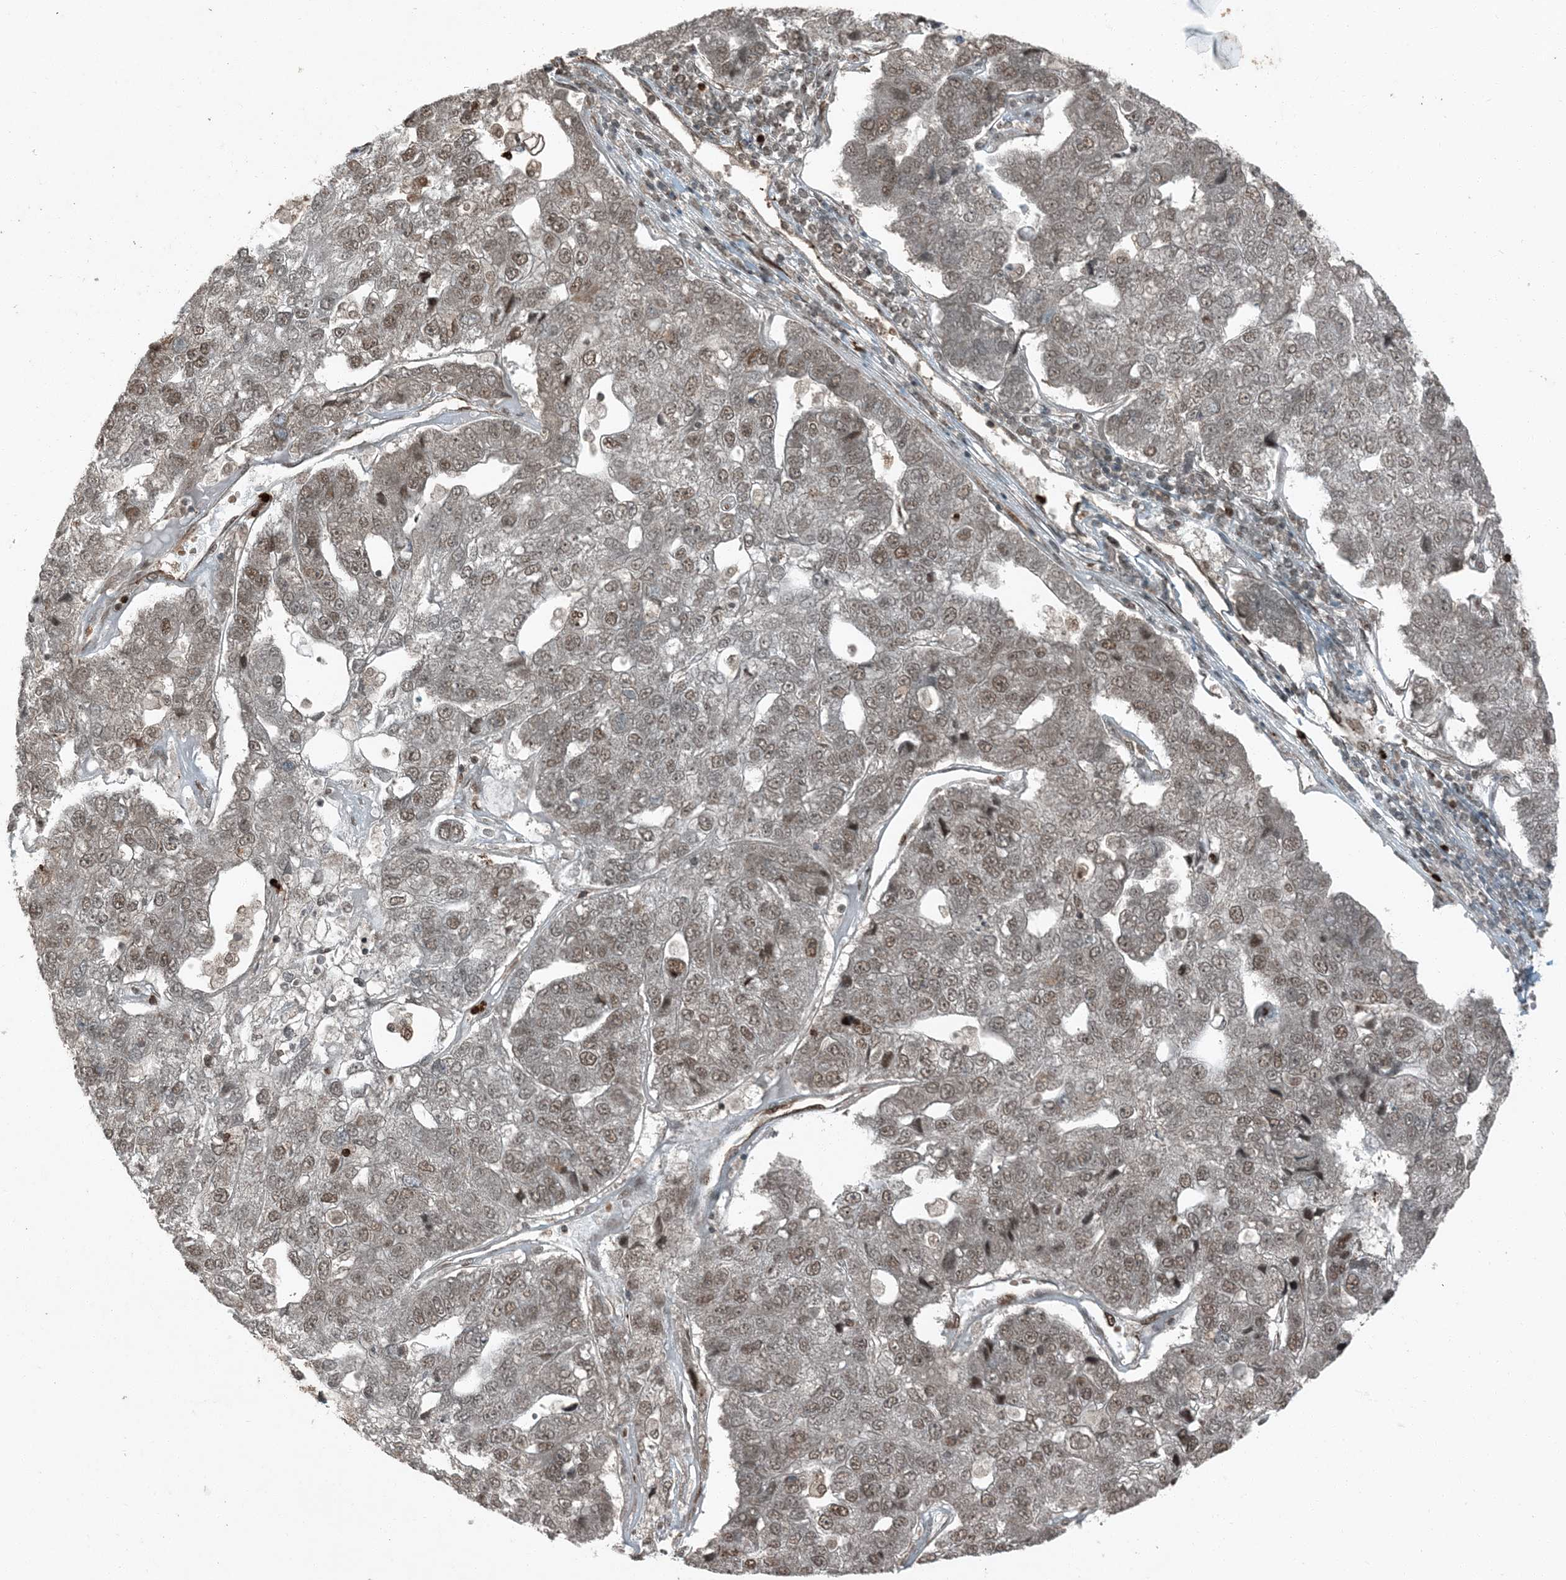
{"staining": {"intensity": "moderate", "quantity": ">75%", "location": "nuclear"}, "tissue": "pancreatic cancer", "cell_type": "Tumor cells", "image_type": "cancer", "snomed": [{"axis": "morphology", "description": "Adenocarcinoma, NOS"}, {"axis": "topography", "description": "Pancreas"}], "caption": "Pancreatic adenocarcinoma stained with DAB (3,3'-diaminobenzidine) immunohistochemistry shows medium levels of moderate nuclear staining in approximately >75% of tumor cells.", "gene": "TRAPPC12", "patient": {"sex": "female", "age": 61}}